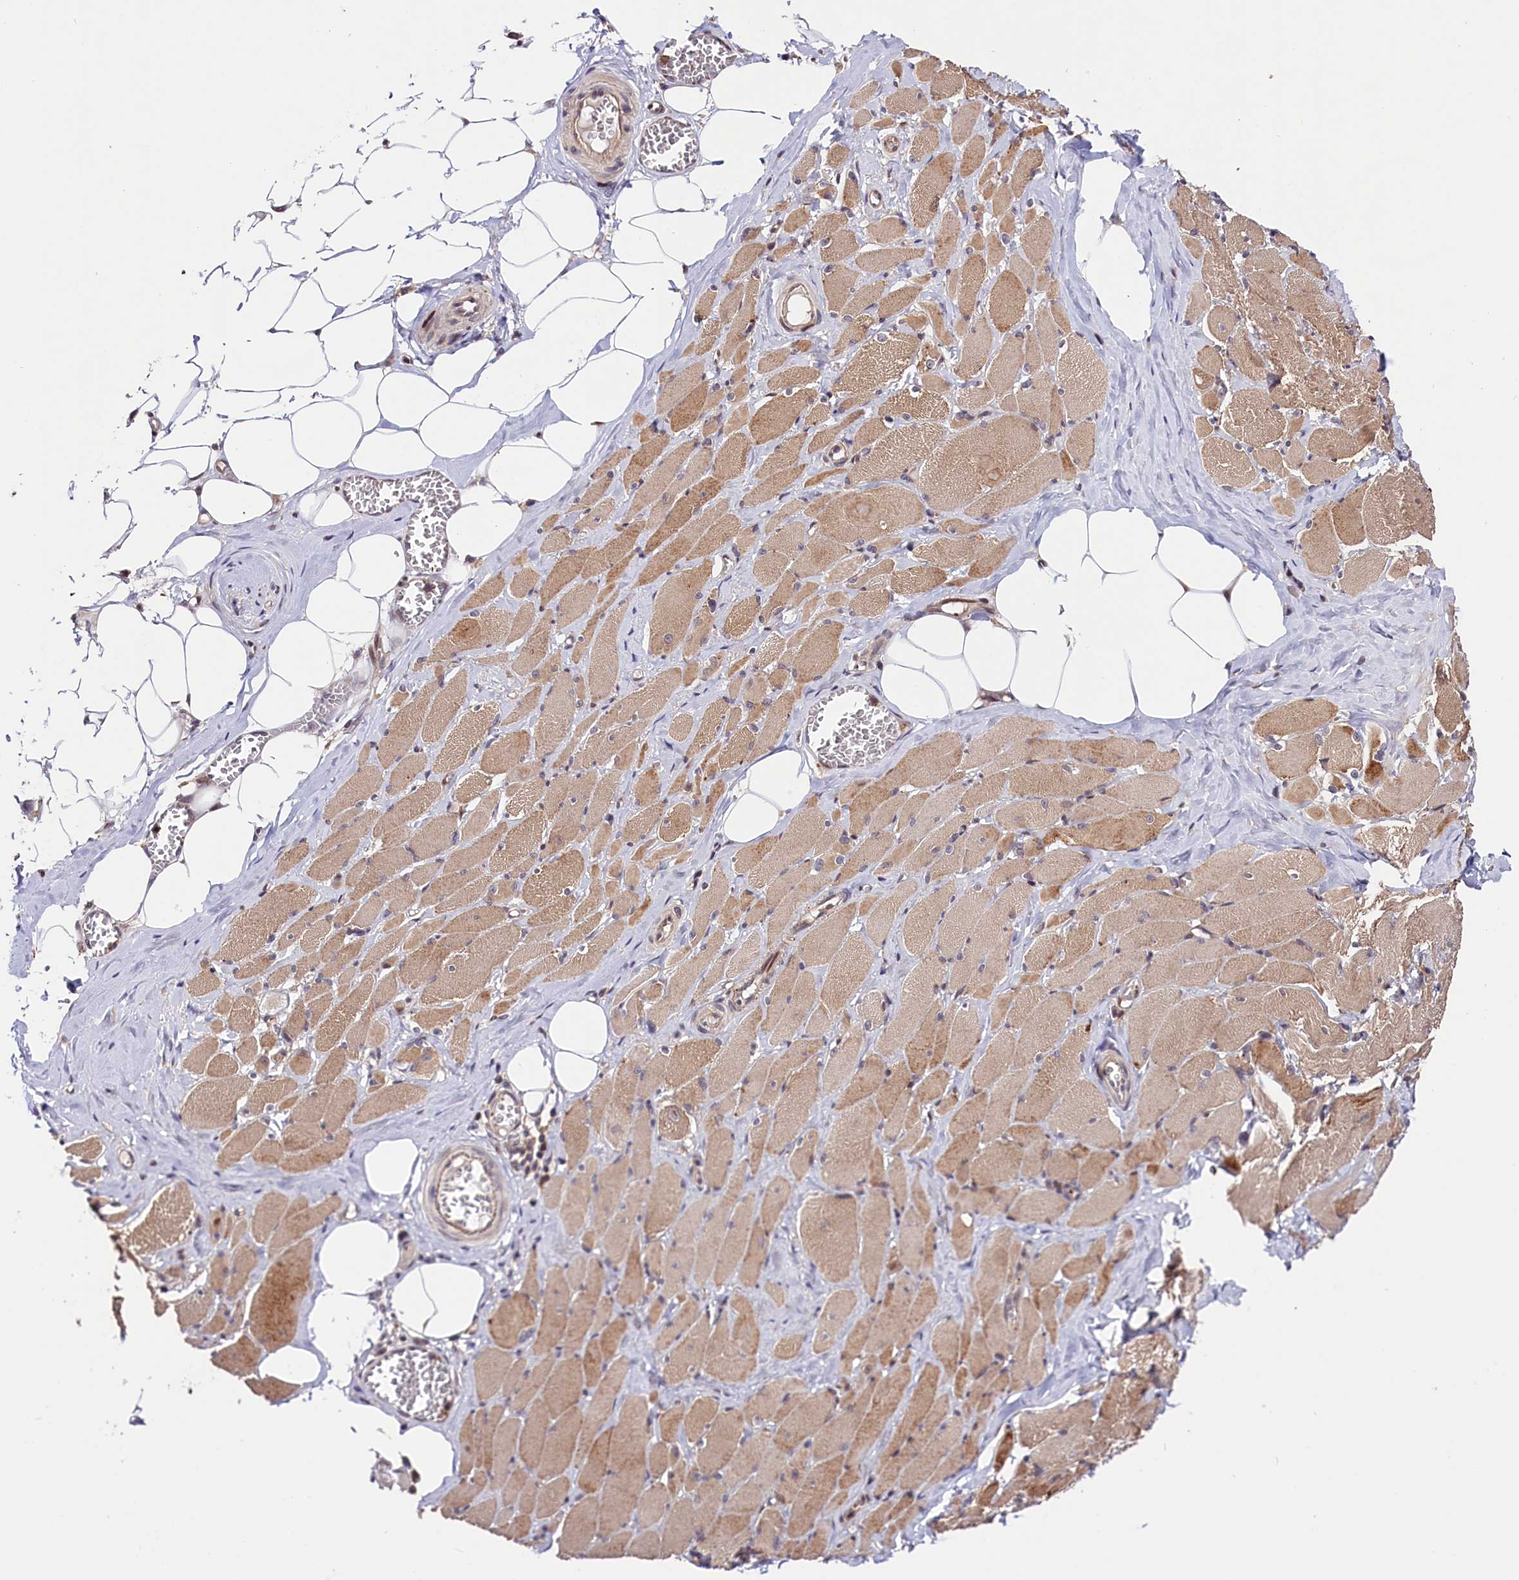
{"staining": {"intensity": "moderate", "quantity": ">75%", "location": "cytoplasmic/membranous"}, "tissue": "skeletal muscle", "cell_type": "Myocytes", "image_type": "normal", "snomed": [{"axis": "morphology", "description": "Normal tissue, NOS"}, {"axis": "morphology", "description": "Basal cell carcinoma"}, {"axis": "topography", "description": "Skeletal muscle"}], "caption": "Skeletal muscle stained with immunohistochemistry reveals moderate cytoplasmic/membranous expression in approximately >75% of myocytes.", "gene": "CACNA1H", "patient": {"sex": "female", "age": 64}}